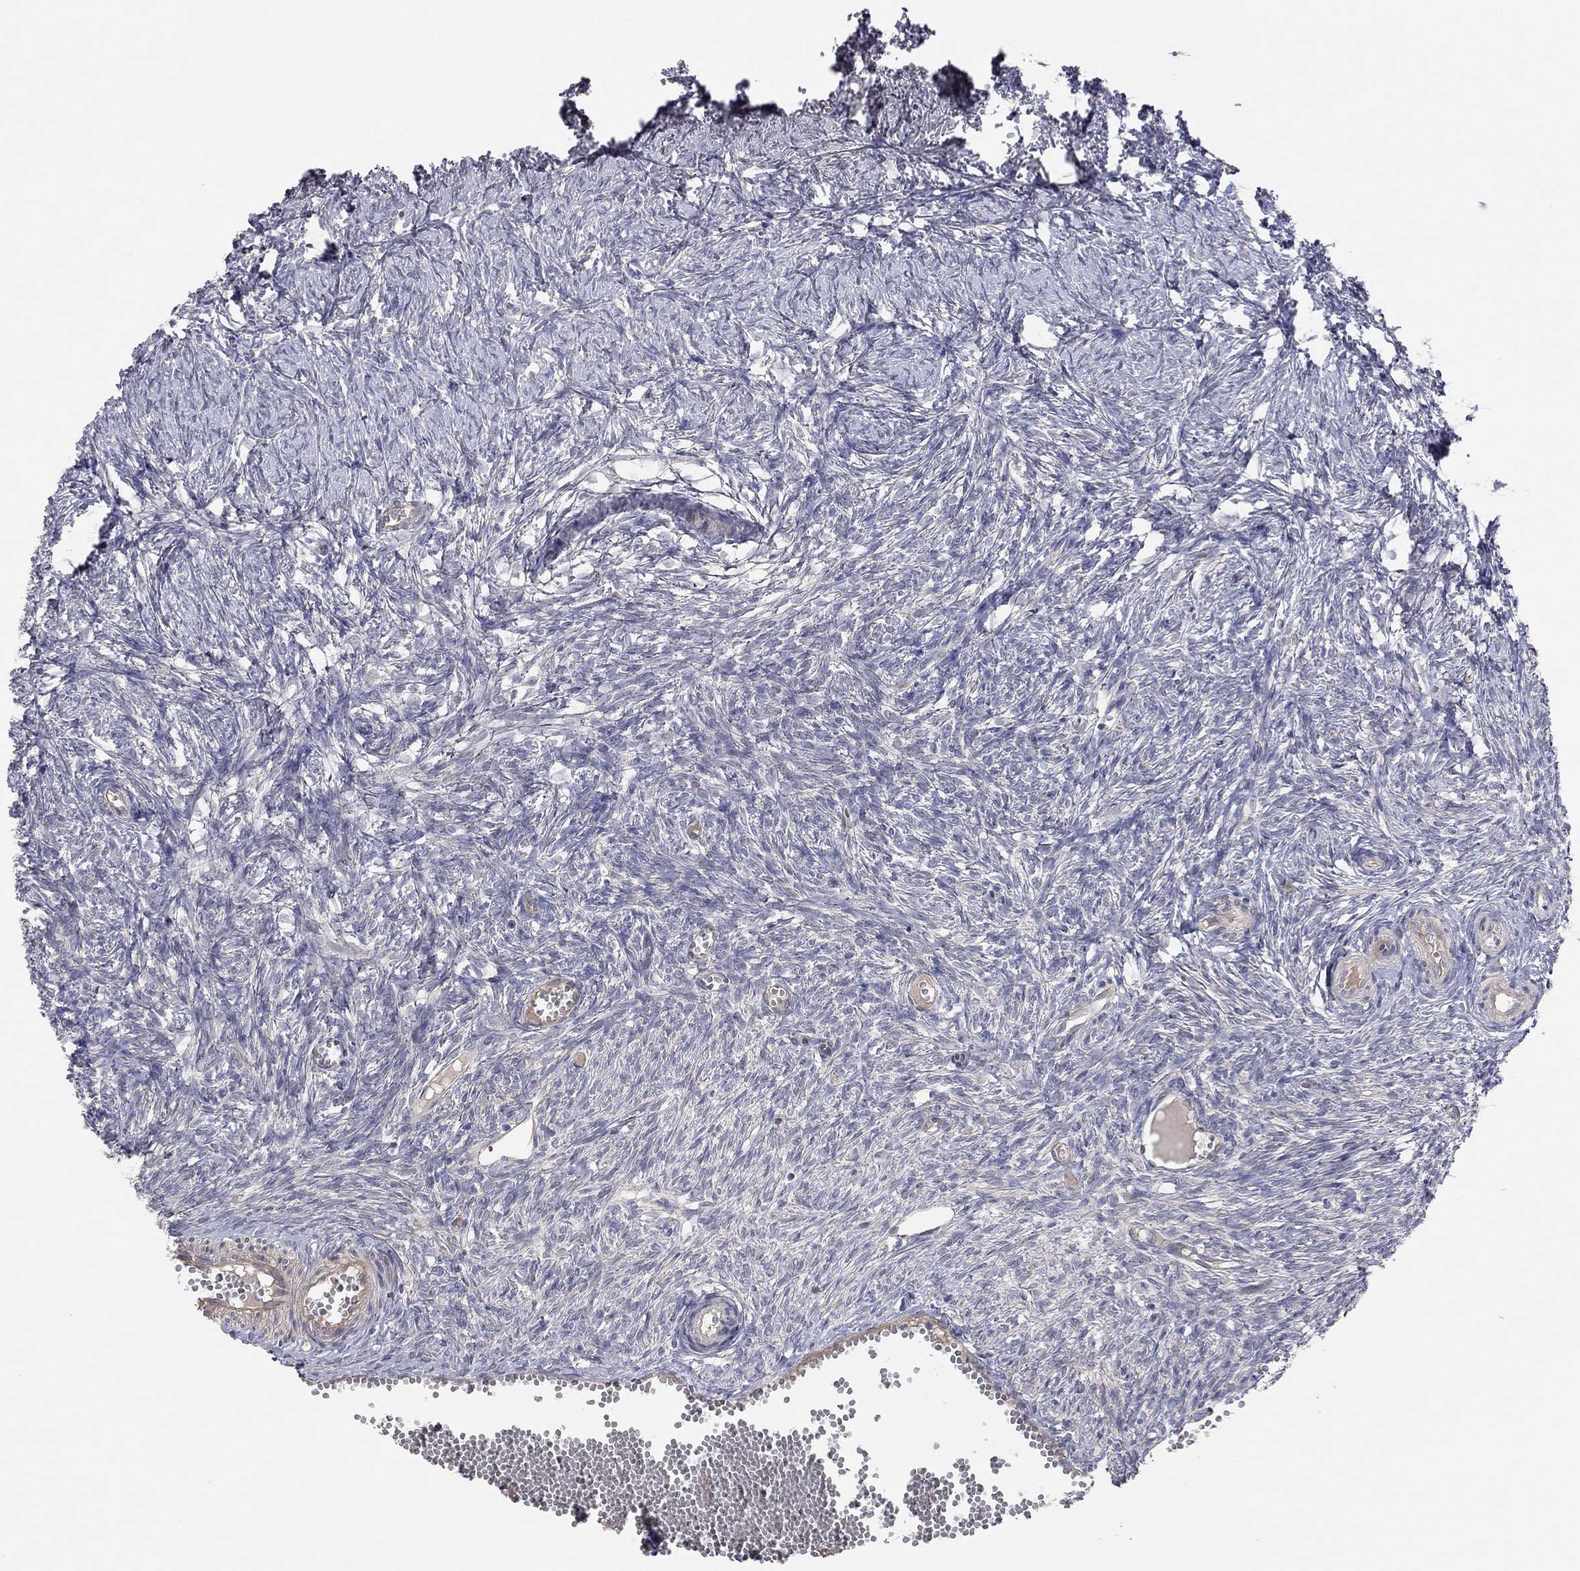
{"staining": {"intensity": "negative", "quantity": "none", "location": "none"}, "tissue": "ovary", "cell_type": "Follicle cells", "image_type": "normal", "snomed": [{"axis": "morphology", "description": "Normal tissue, NOS"}, {"axis": "topography", "description": "Ovary"}], "caption": "This micrograph is of benign ovary stained with IHC to label a protein in brown with the nuclei are counter-stained blue. There is no positivity in follicle cells.", "gene": "KCNB1", "patient": {"sex": "female", "age": 43}}